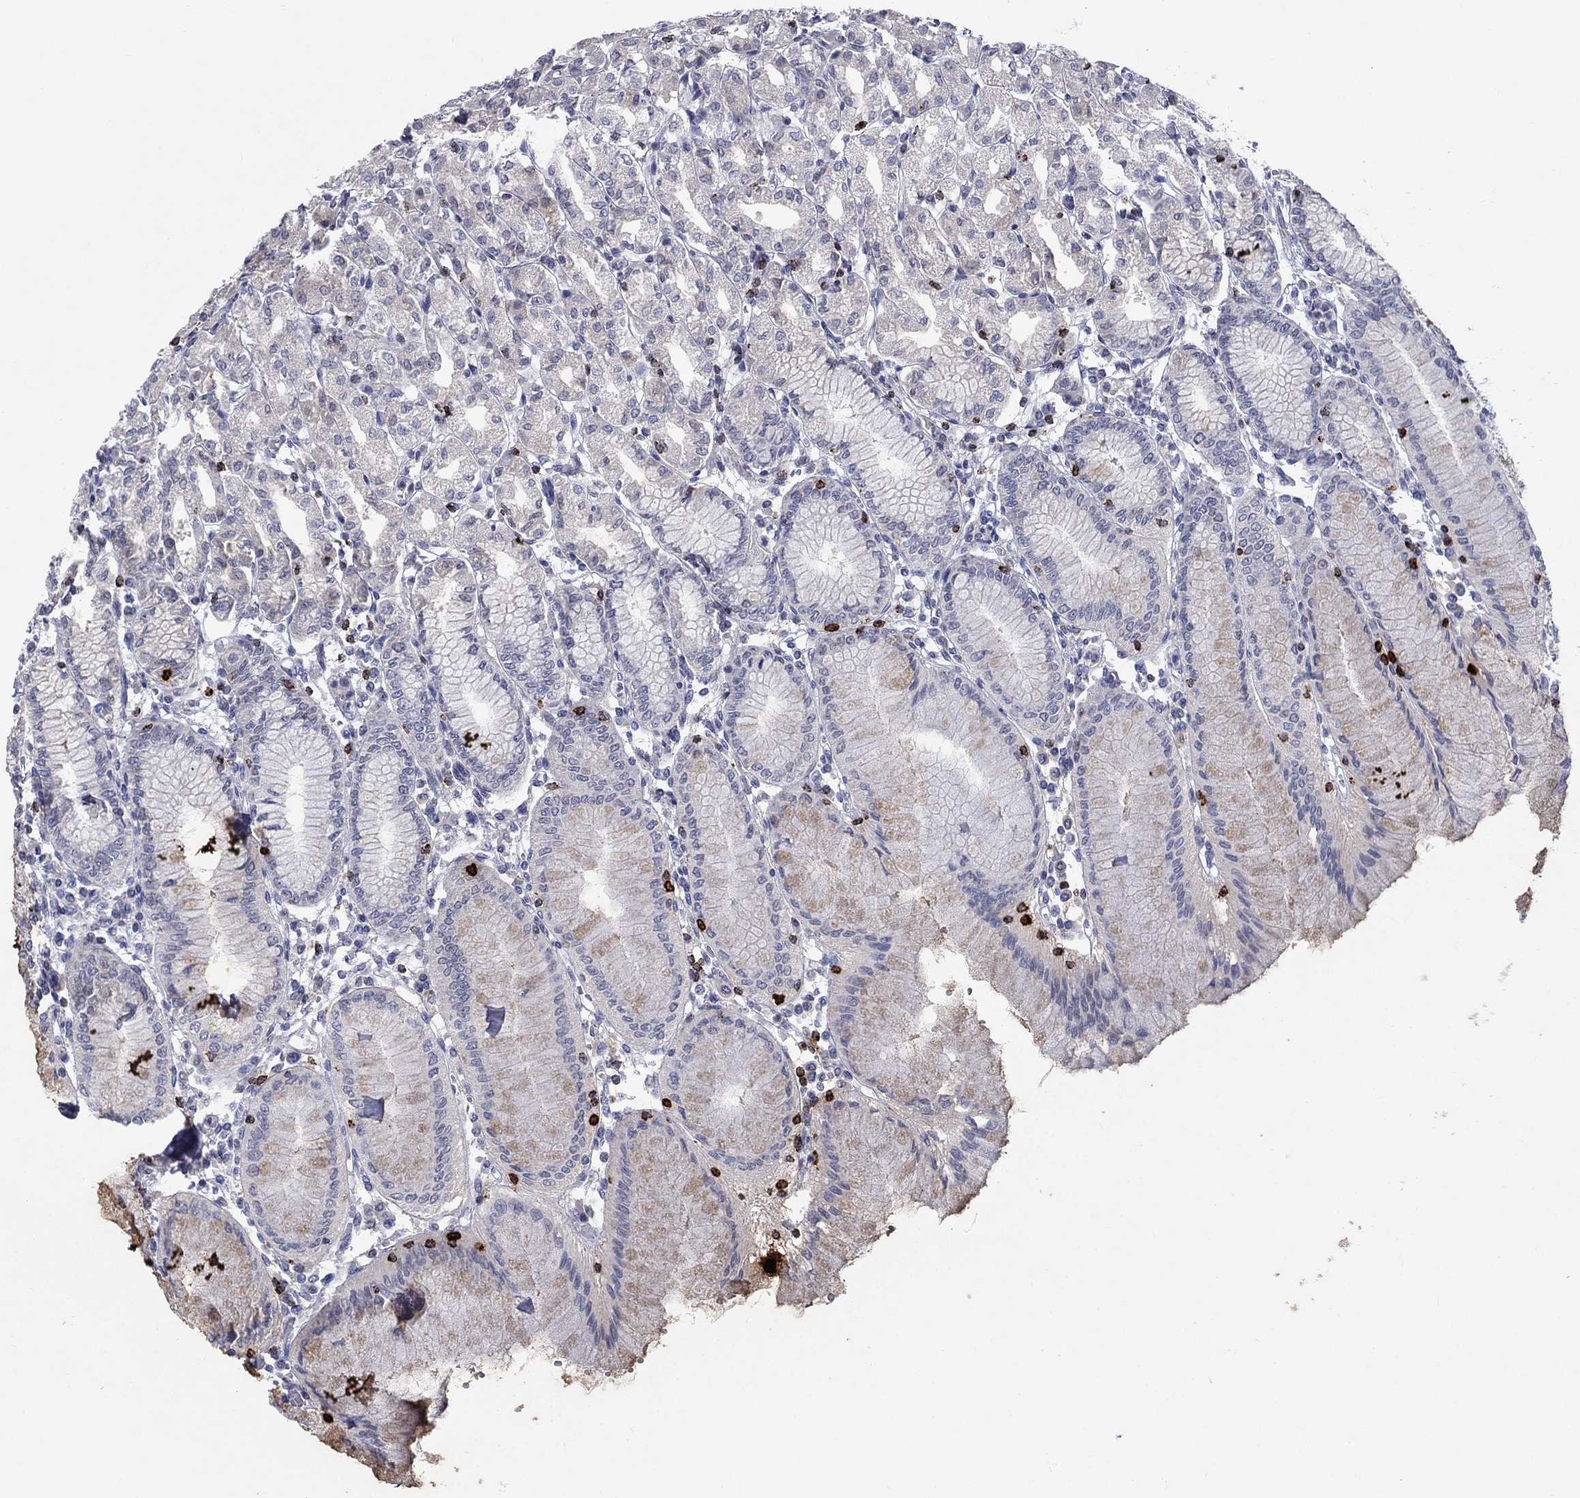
{"staining": {"intensity": "weak", "quantity": "<25%", "location": "cytoplasmic/membranous"}, "tissue": "stomach", "cell_type": "Glandular cells", "image_type": "normal", "snomed": [{"axis": "morphology", "description": "Normal tissue, NOS"}, {"axis": "topography", "description": "Skeletal muscle"}, {"axis": "topography", "description": "Stomach"}], "caption": "Immunohistochemistry (IHC) histopathology image of unremarkable human stomach stained for a protein (brown), which reveals no positivity in glandular cells.", "gene": "GZMA", "patient": {"sex": "female", "age": 57}}